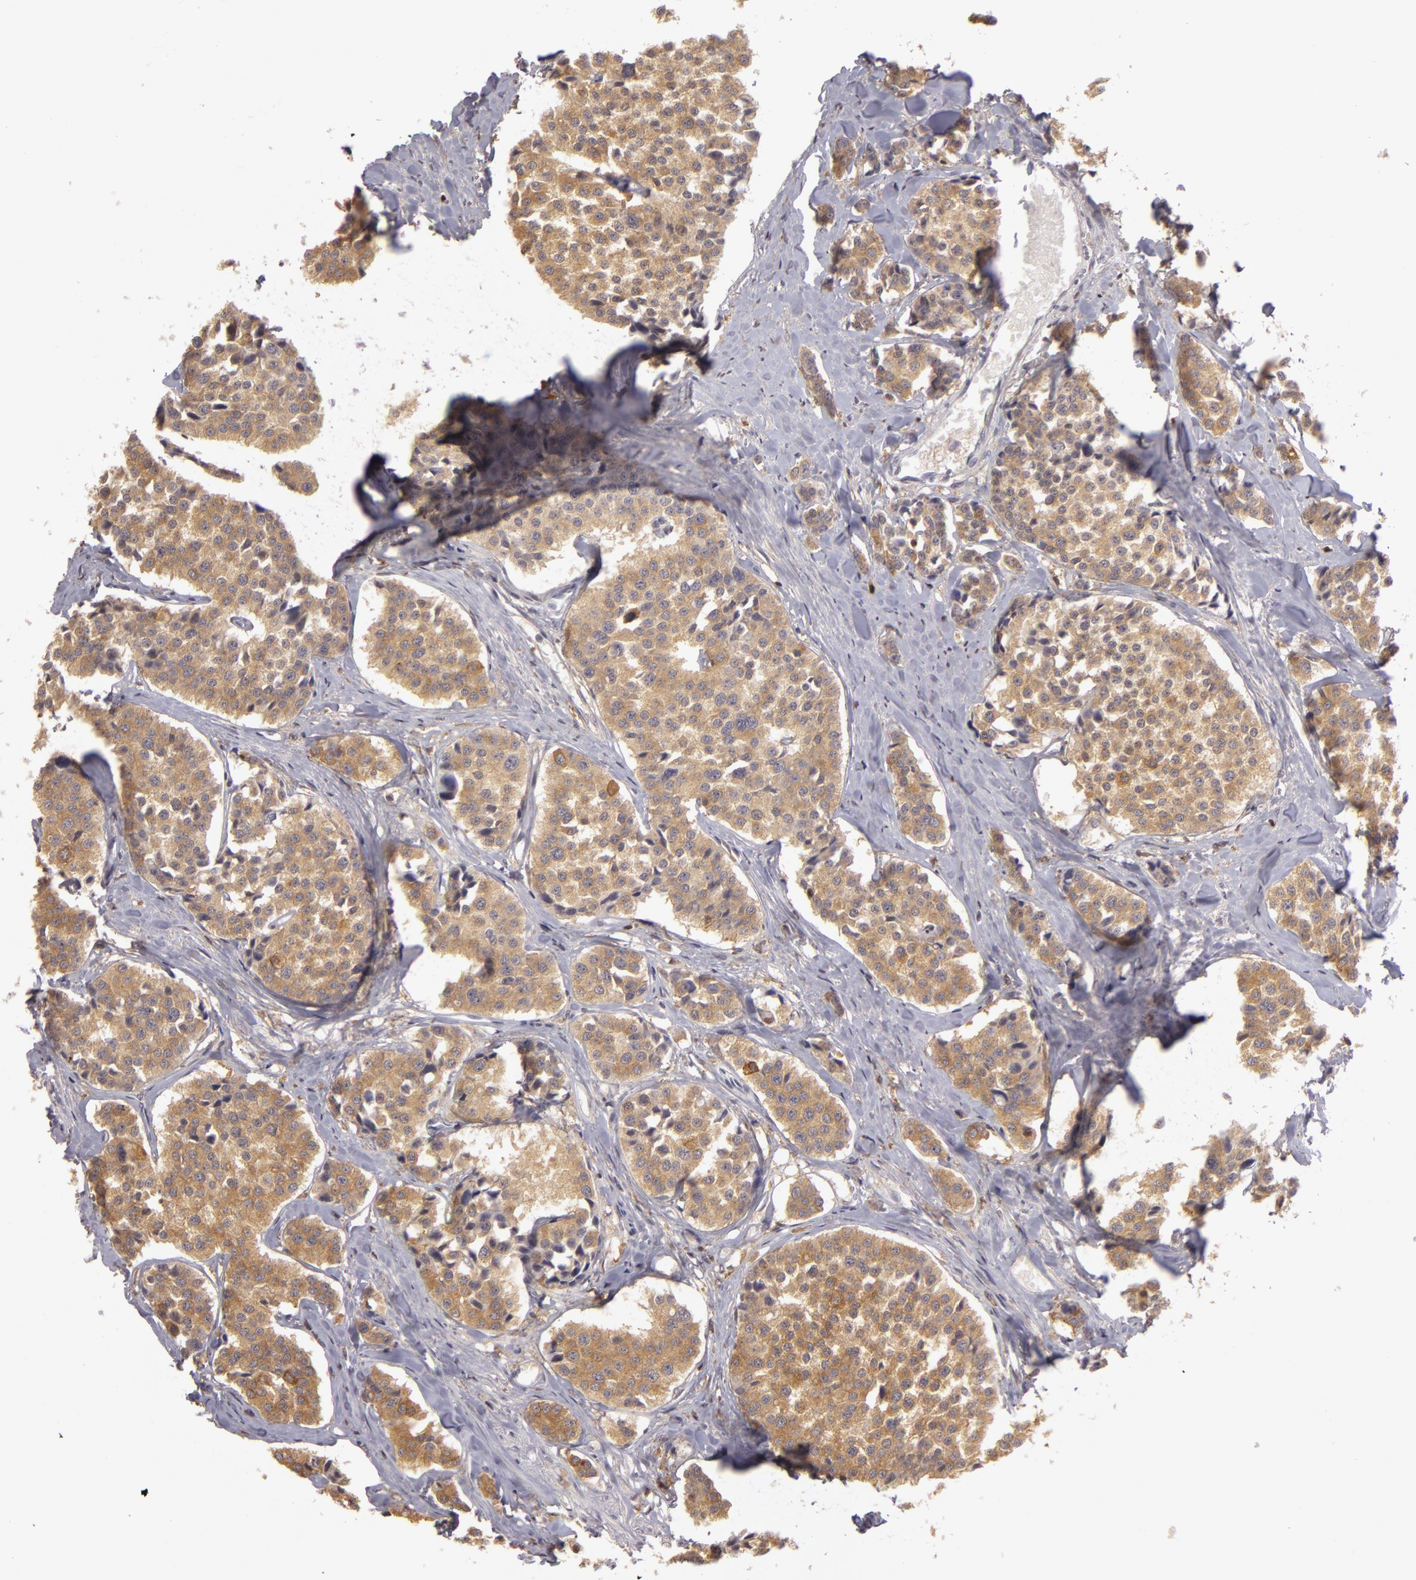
{"staining": {"intensity": "weak", "quantity": ">75%", "location": "cytoplasmic/membranous"}, "tissue": "carcinoid", "cell_type": "Tumor cells", "image_type": "cancer", "snomed": [{"axis": "morphology", "description": "Carcinoid, malignant, NOS"}, {"axis": "topography", "description": "Small intestine"}], "caption": "The photomicrograph exhibits immunohistochemical staining of carcinoid. There is weak cytoplasmic/membranous expression is present in approximately >75% of tumor cells.", "gene": "GNPDA1", "patient": {"sex": "male", "age": 60}}